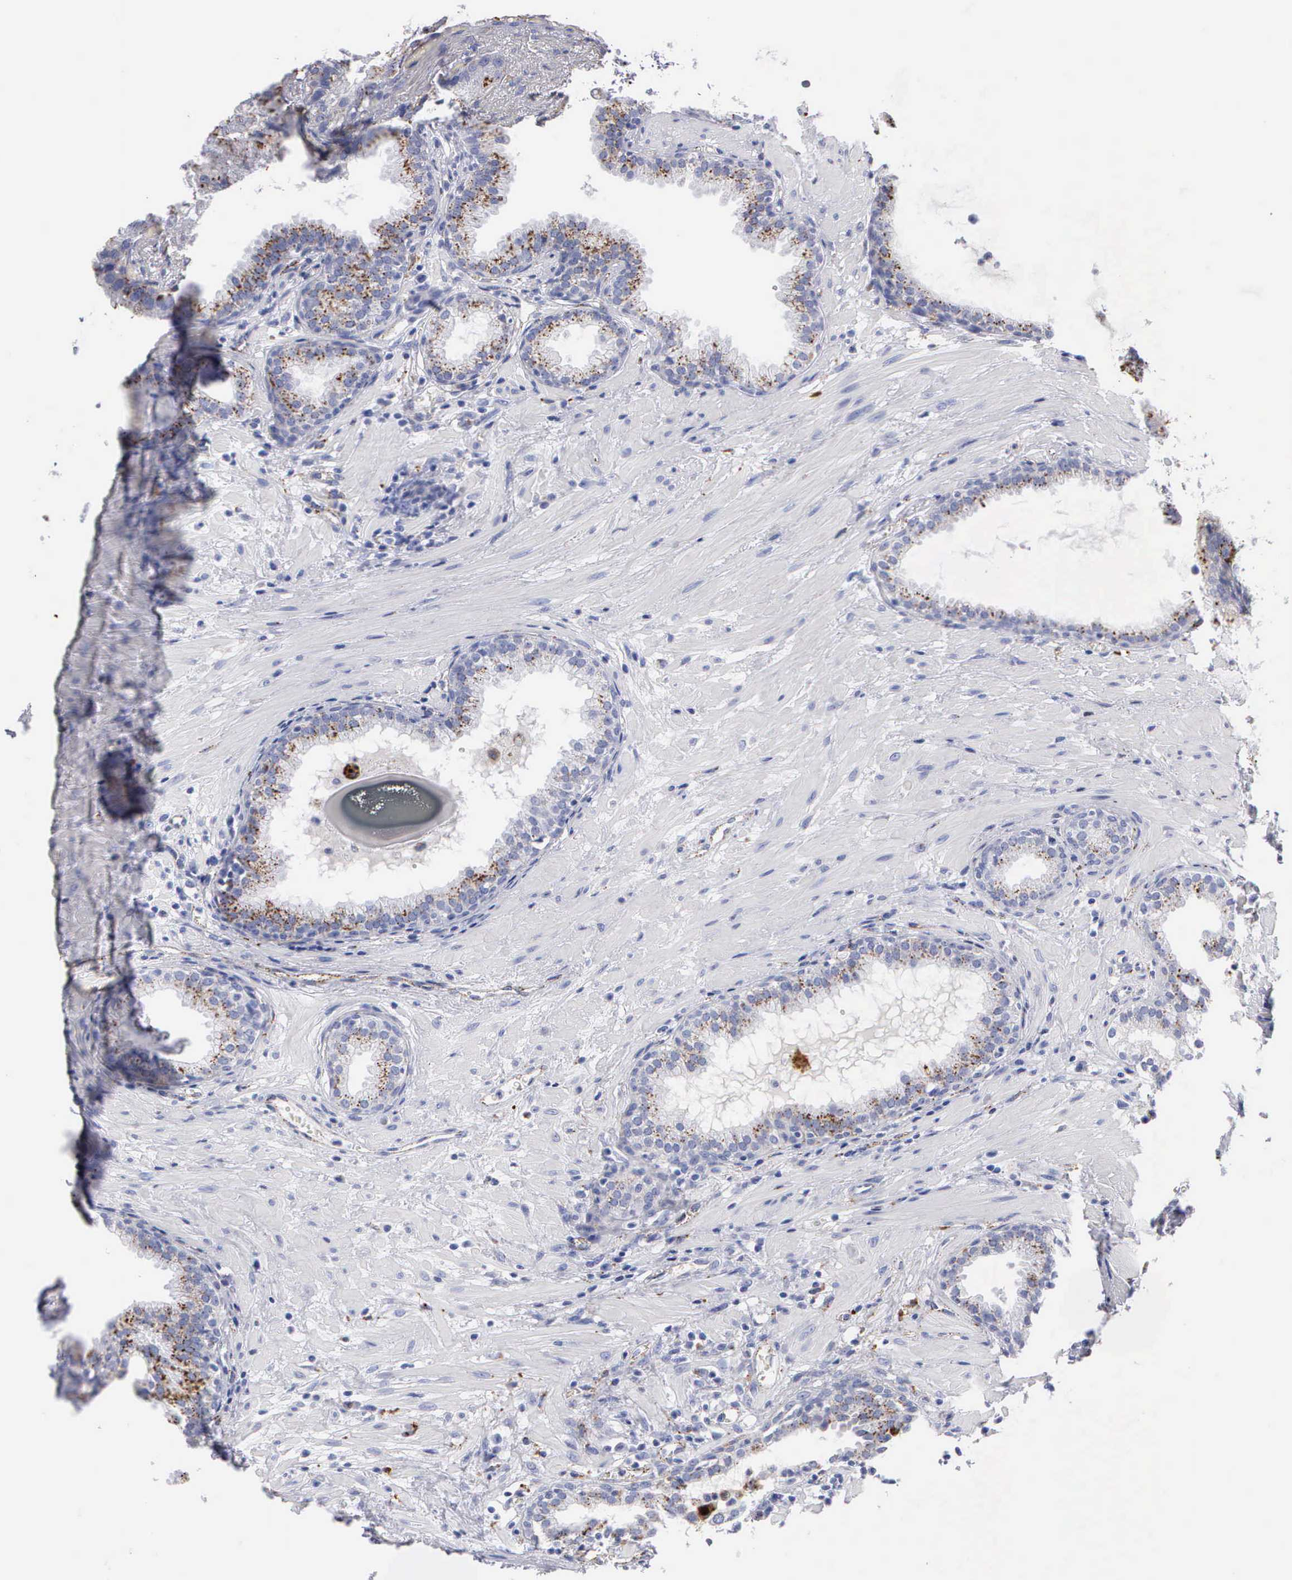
{"staining": {"intensity": "strong", "quantity": "<25%", "location": "cytoplasmic/membranous"}, "tissue": "prostate", "cell_type": "Glandular cells", "image_type": "normal", "snomed": [{"axis": "morphology", "description": "Normal tissue, NOS"}, {"axis": "topography", "description": "Prostate"}], "caption": "Prostate stained with DAB immunohistochemistry (IHC) exhibits medium levels of strong cytoplasmic/membranous staining in about <25% of glandular cells.", "gene": "CTSL", "patient": {"sex": "male", "age": 64}}